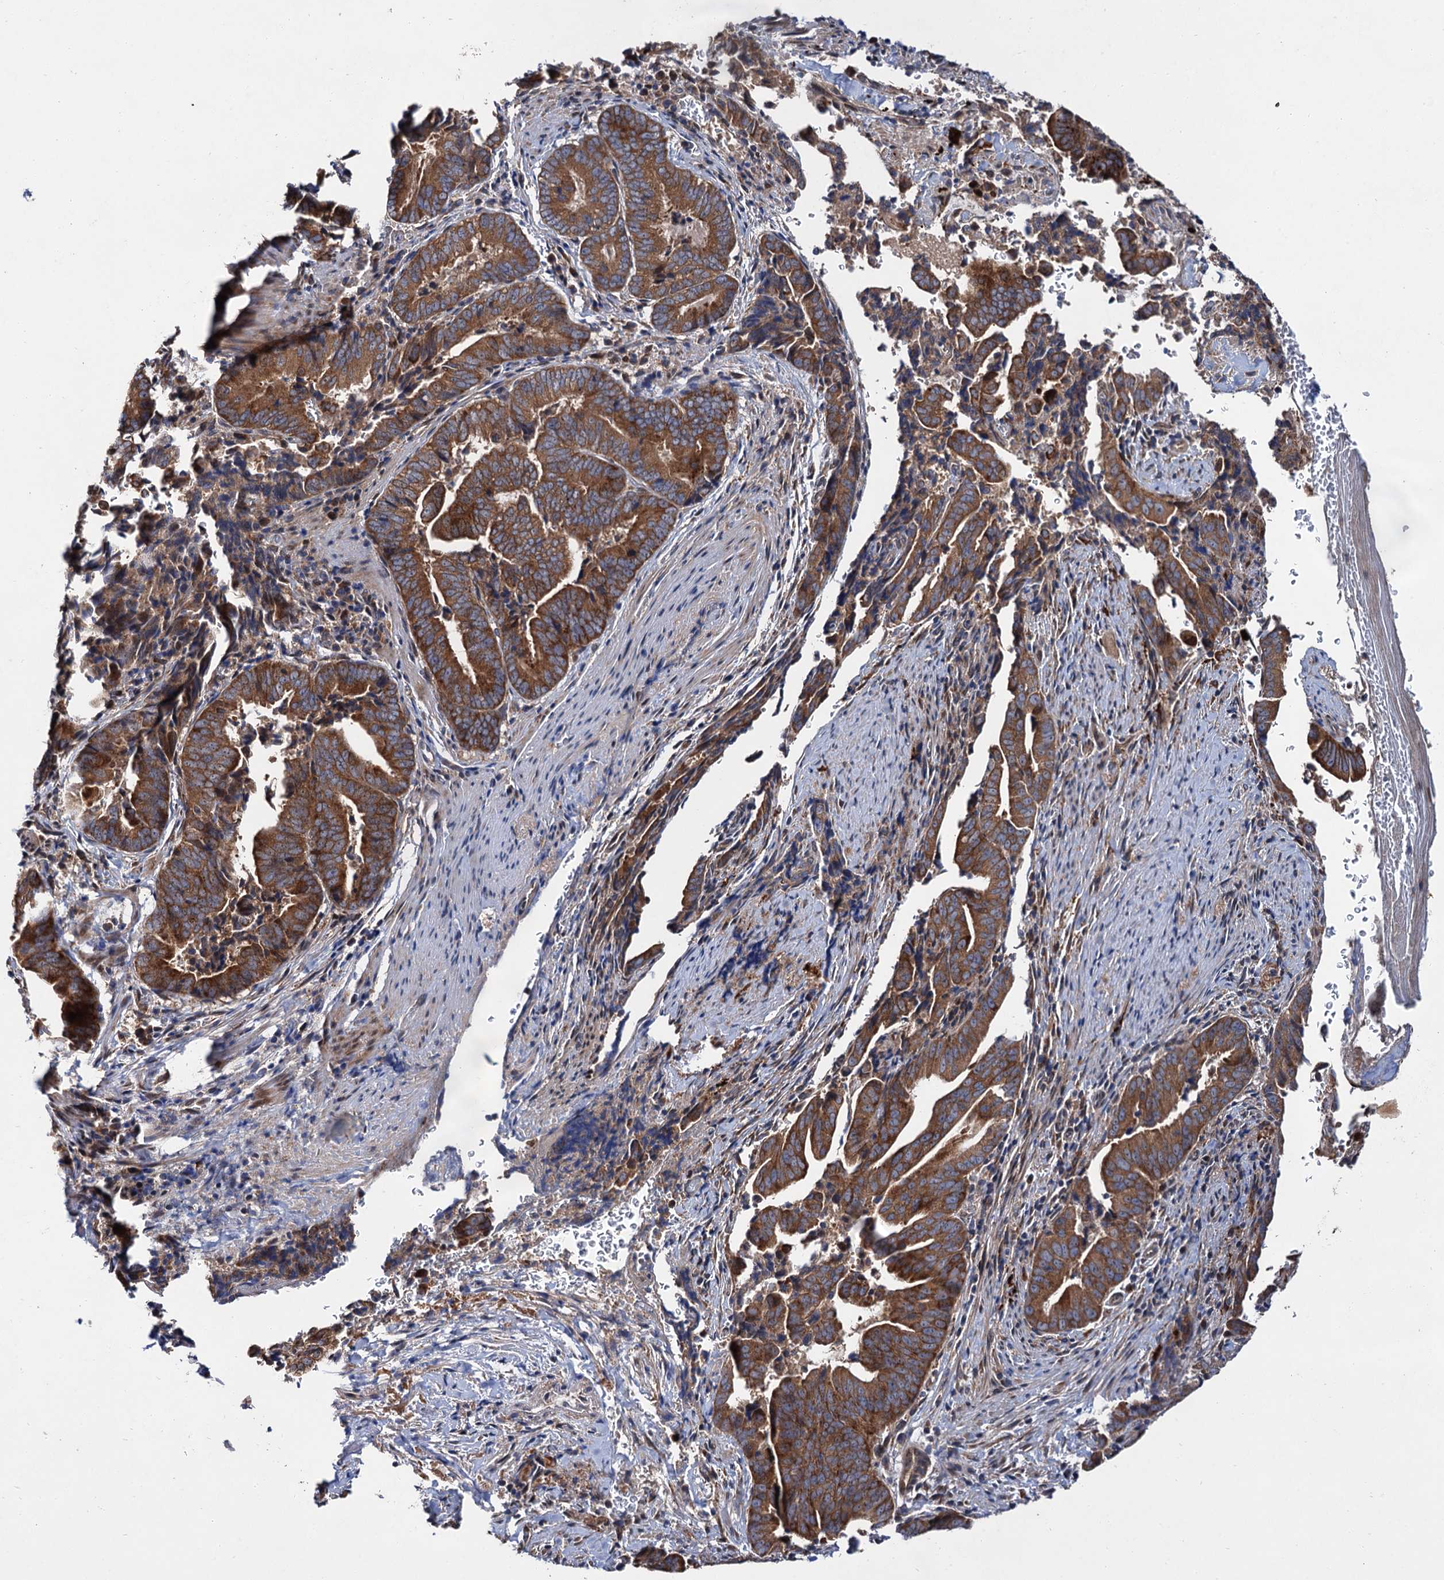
{"staining": {"intensity": "strong", "quantity": ">75%", "location": "cytoplasmic/membranous"}, "tissue": "pancreatic cancer", "cell_type": "Tumor cells", "image_type": "cancer", "snomed": [{"axis": "morphology", "description": "Adenocarcinoma, NOS"}, {"axis": "topography", "description": "Pancreas"}], "caption": "Pancreatic cancer stained with immunohistochemistry shows strong cytoplasmic/membranous staining in about >75% of tumor cells. The staining was performed using DAB, with brown indicating positive protein expression. Nuclei are stained blue with hematoxylin.", "gene": "NAA25", "patient": {"sex": "female", "age": 63}}